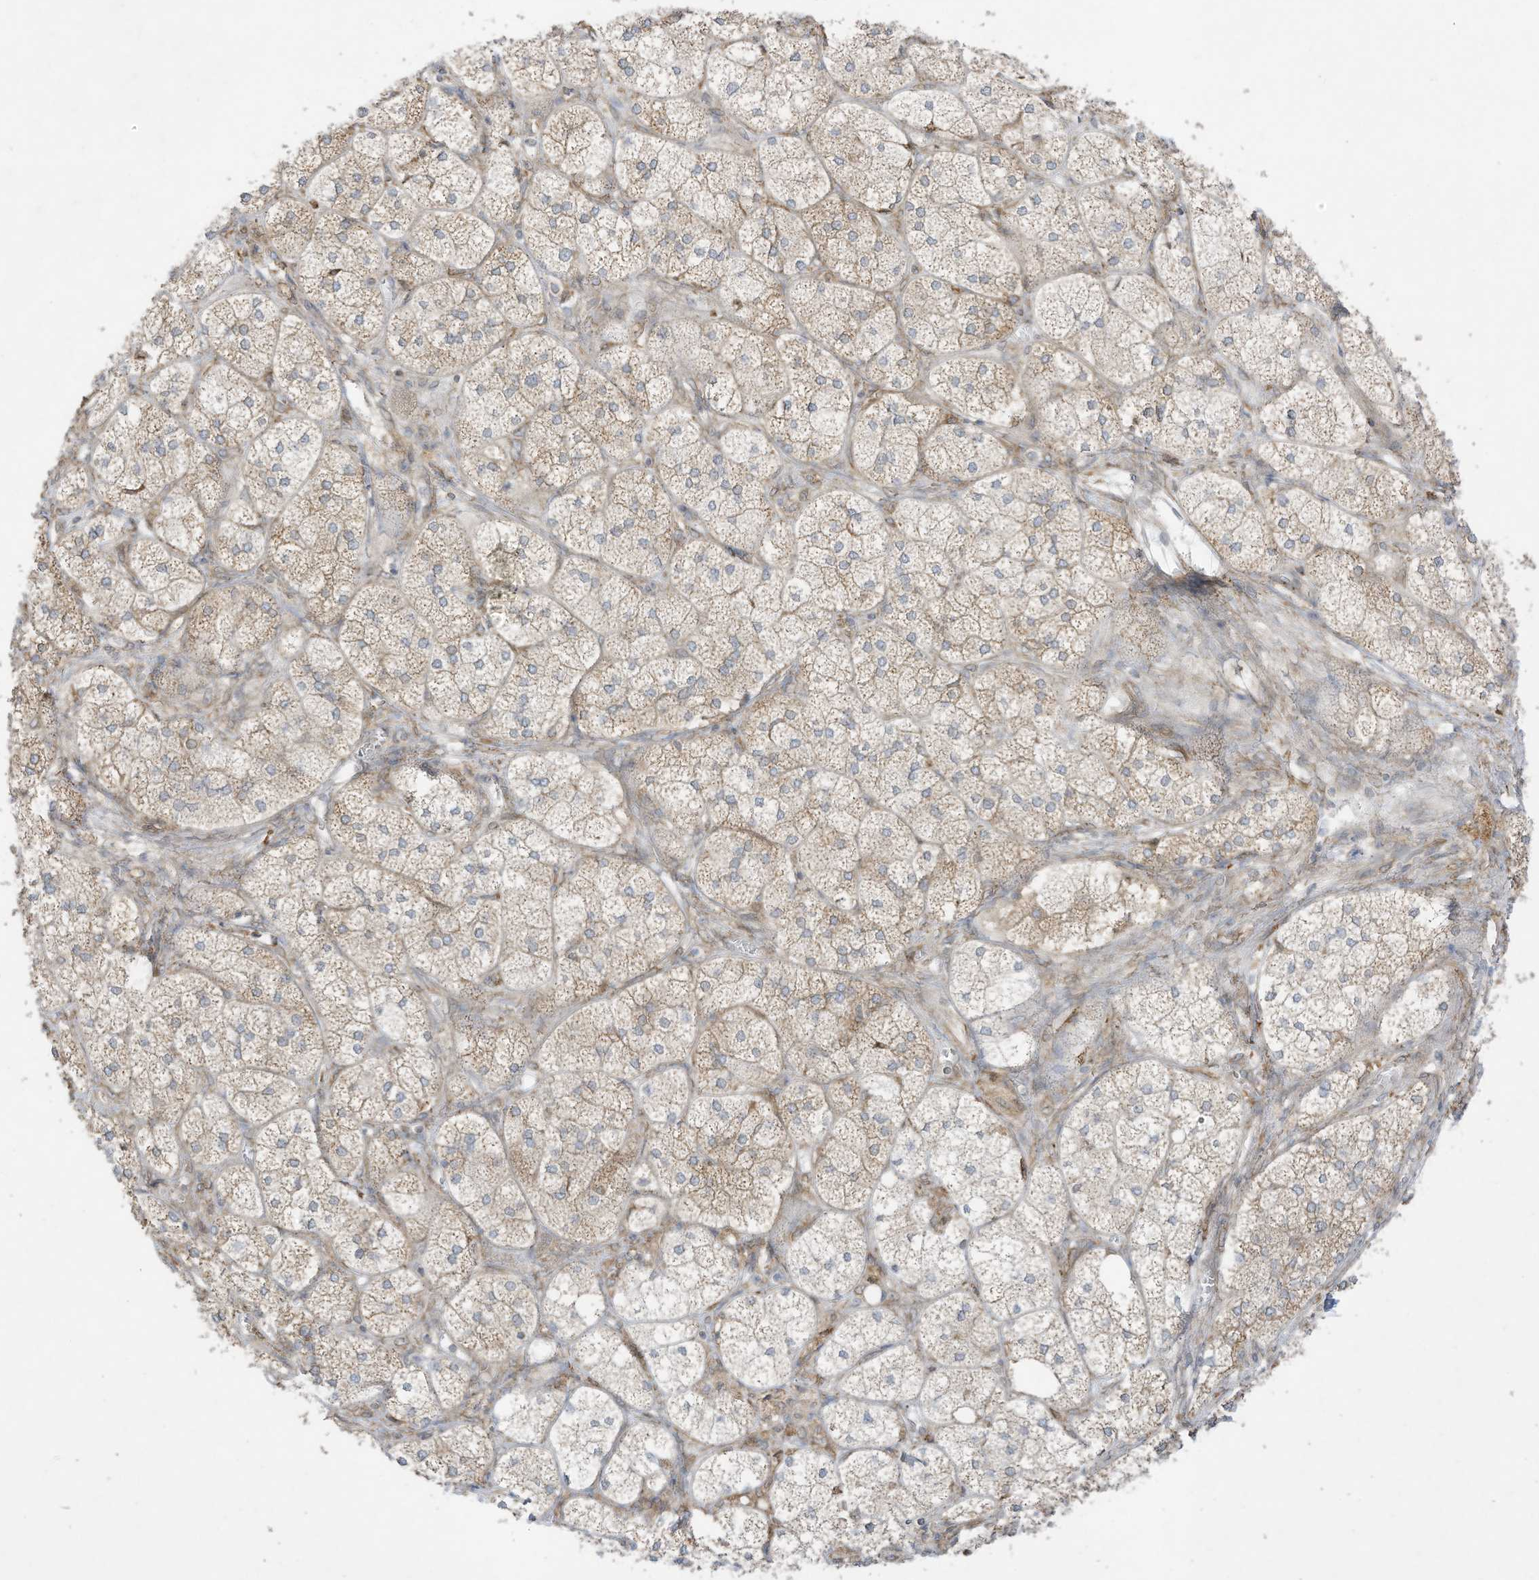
{"staining": {"intensity": "moderate", "quantity": "25%-75%", "location": "cytoplasmic/membranous"}, "tissue": "adrenal gland", "cell_type": "Glandular cells", "image_type": "normal", "snomed": [{"axis": "morphology", "description": "Normal tissue, NOS"}, {"axis": "topography", "description": "Adrenal gland"}], "caption": "IHC (DAB (3,3'-diaminobenzidine)) staining of benign human adrenal gland shows moderate cytoplasmic/membranous protein expression in approximately 25%-75% of glandular cells.", "gene": "PTK6", "patient": {"sex": "female", "age": 61}}